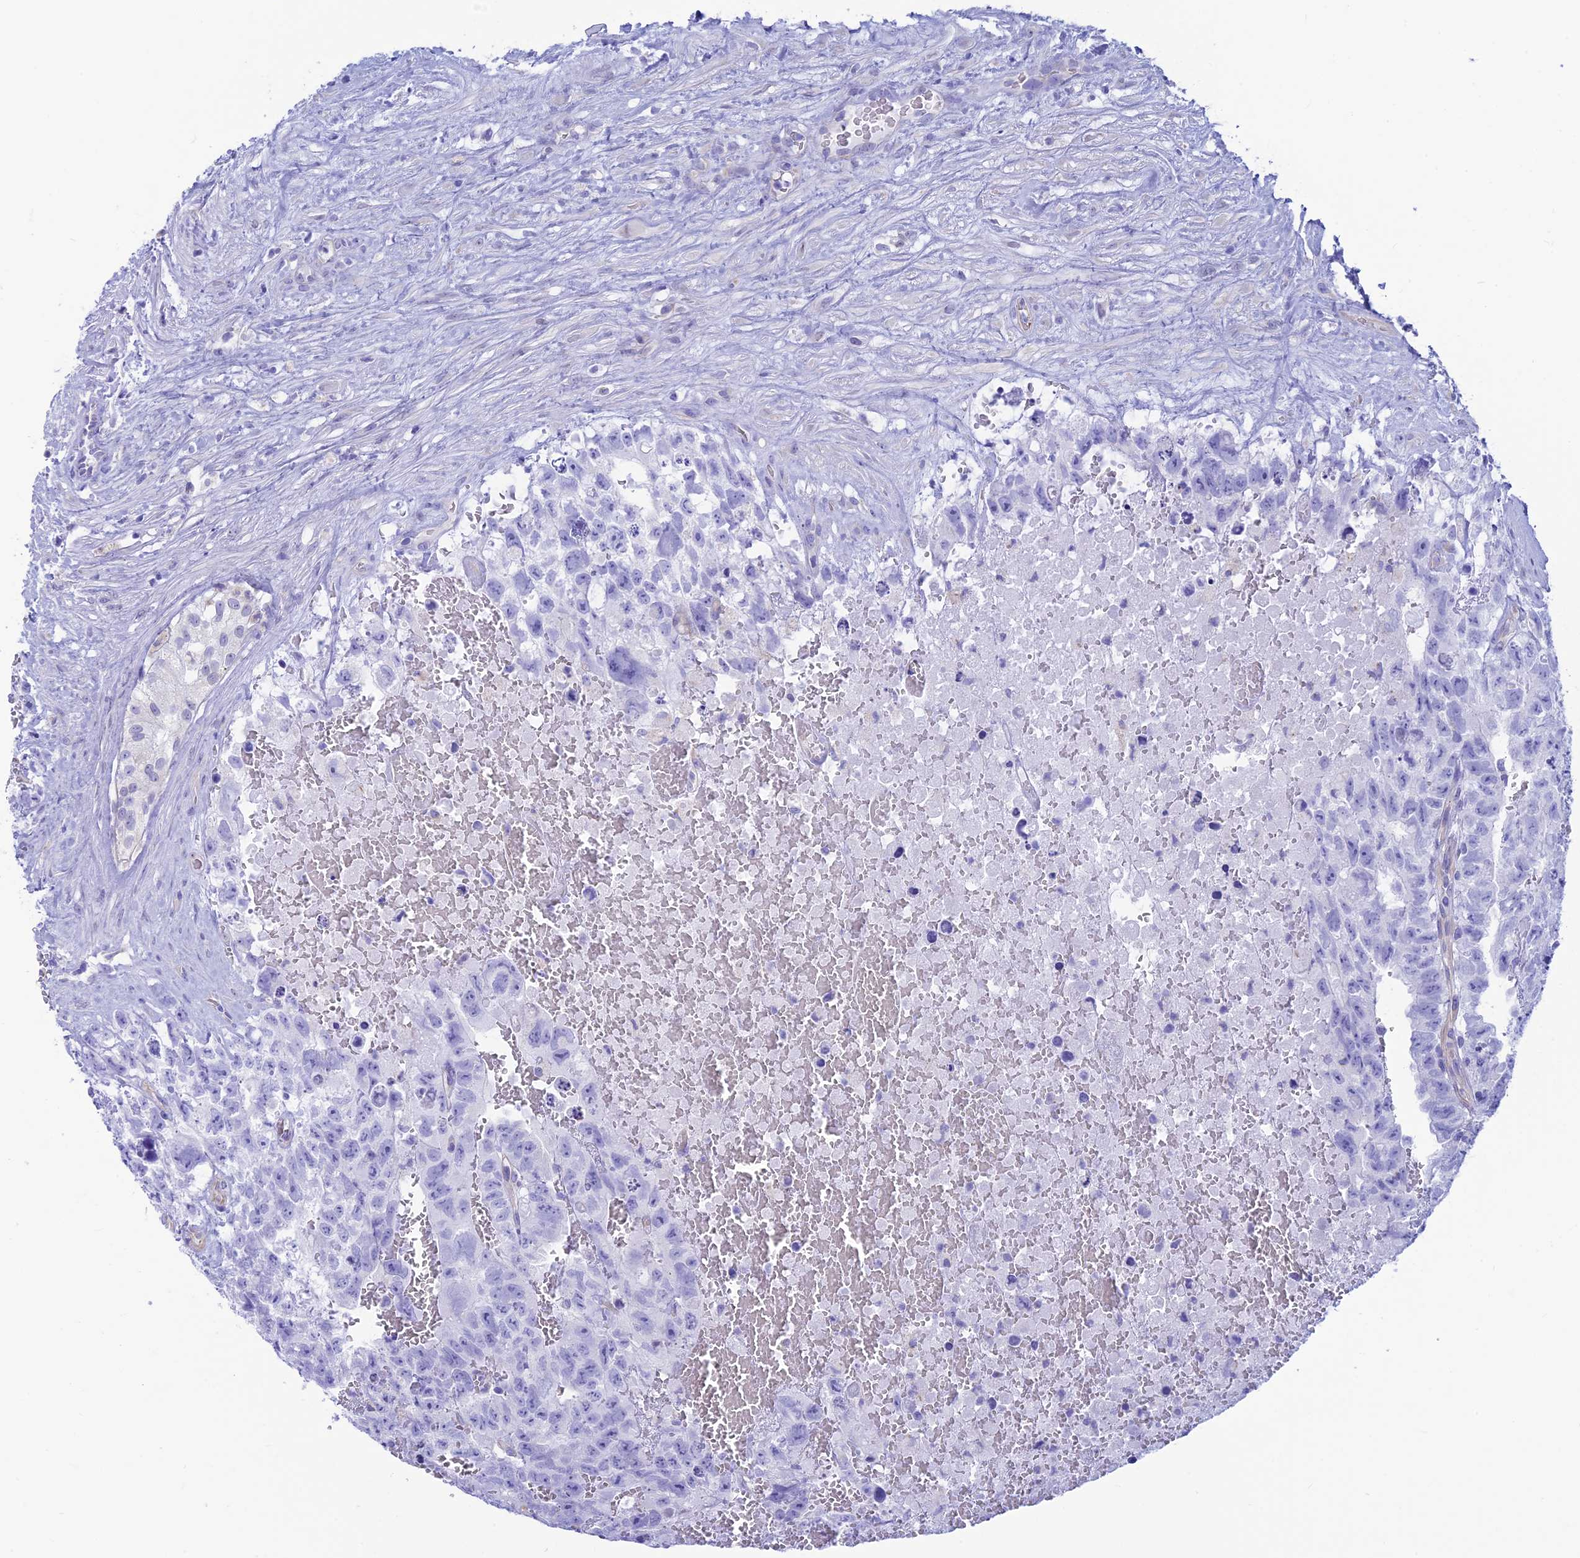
{"staining": {"intensity": "negative", "quantity": "none", "location": "none"}, "tissue": "testis cancer", "cell_type": "Tumor cells", "image_type": "cancer", "snomed": [{"axis": "morphology", "description": "Carcinoma, Embryonal, NOS"}, {"axis": "topography", "description": "Testis"}], "caption": "Immunohistochemistry micrograph of testis embryonal carcinoma stained for a protein (brown), which exhibits no positivity in tumor cells.", "gene": "GNGT2", "patient": {"sex": "male", "age": 26}}